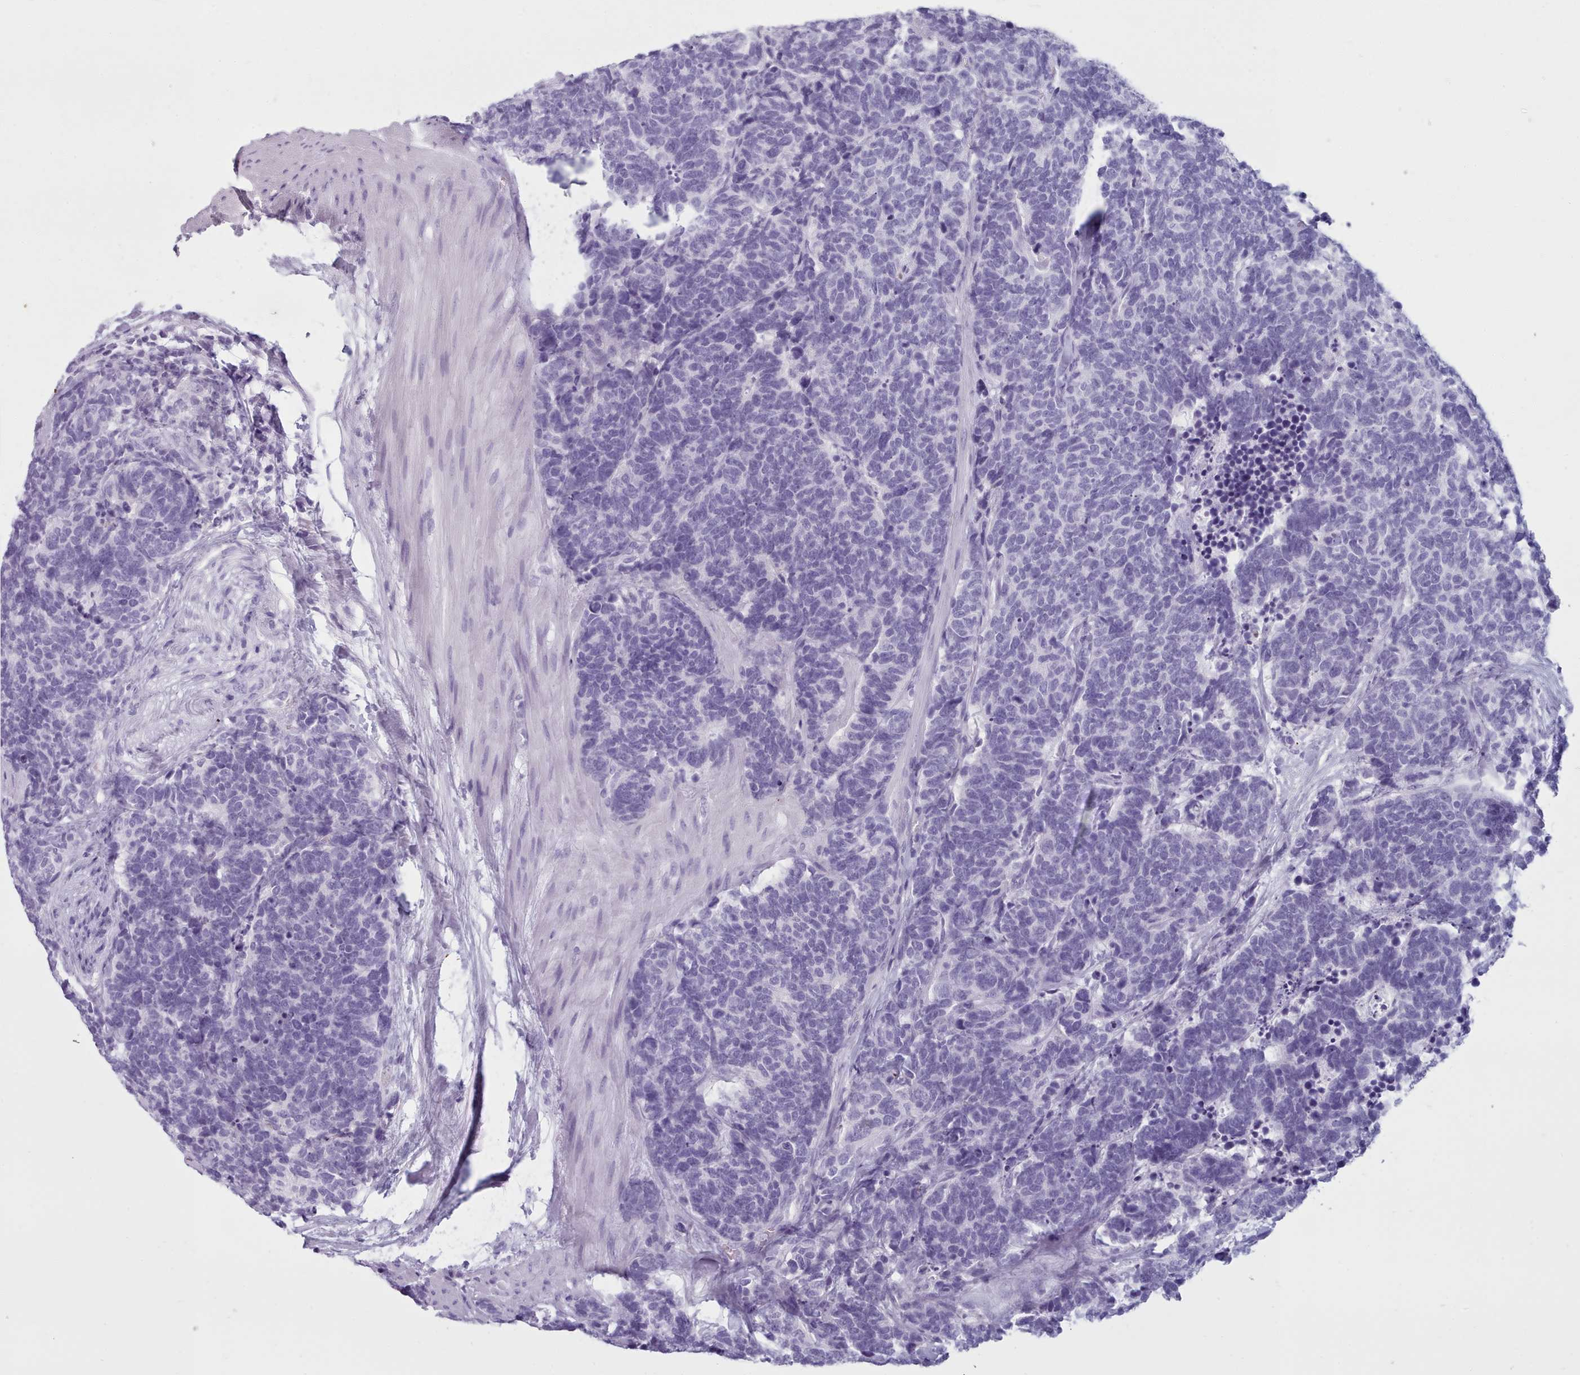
{"staining": {"intensity": "negative", "quantity": "none", "location": "none"}, "tissue": "carcinoid", "cell_type": "Tumor cells", "image_type": "cancer", "snomed": [{"axis": "morphology", "description": "Carcinoma, NOS"}, {"axis": "morphology", "description": "Carcinoid, malignant, NOS"}, {"axis": "topography", "description": "Urinary bladder"}], "caption": "Tumor cells are negative for brown protein staining in carcinoma.", "gene": "ZNF43", "patient": {"sex": "male", "age": 57}}